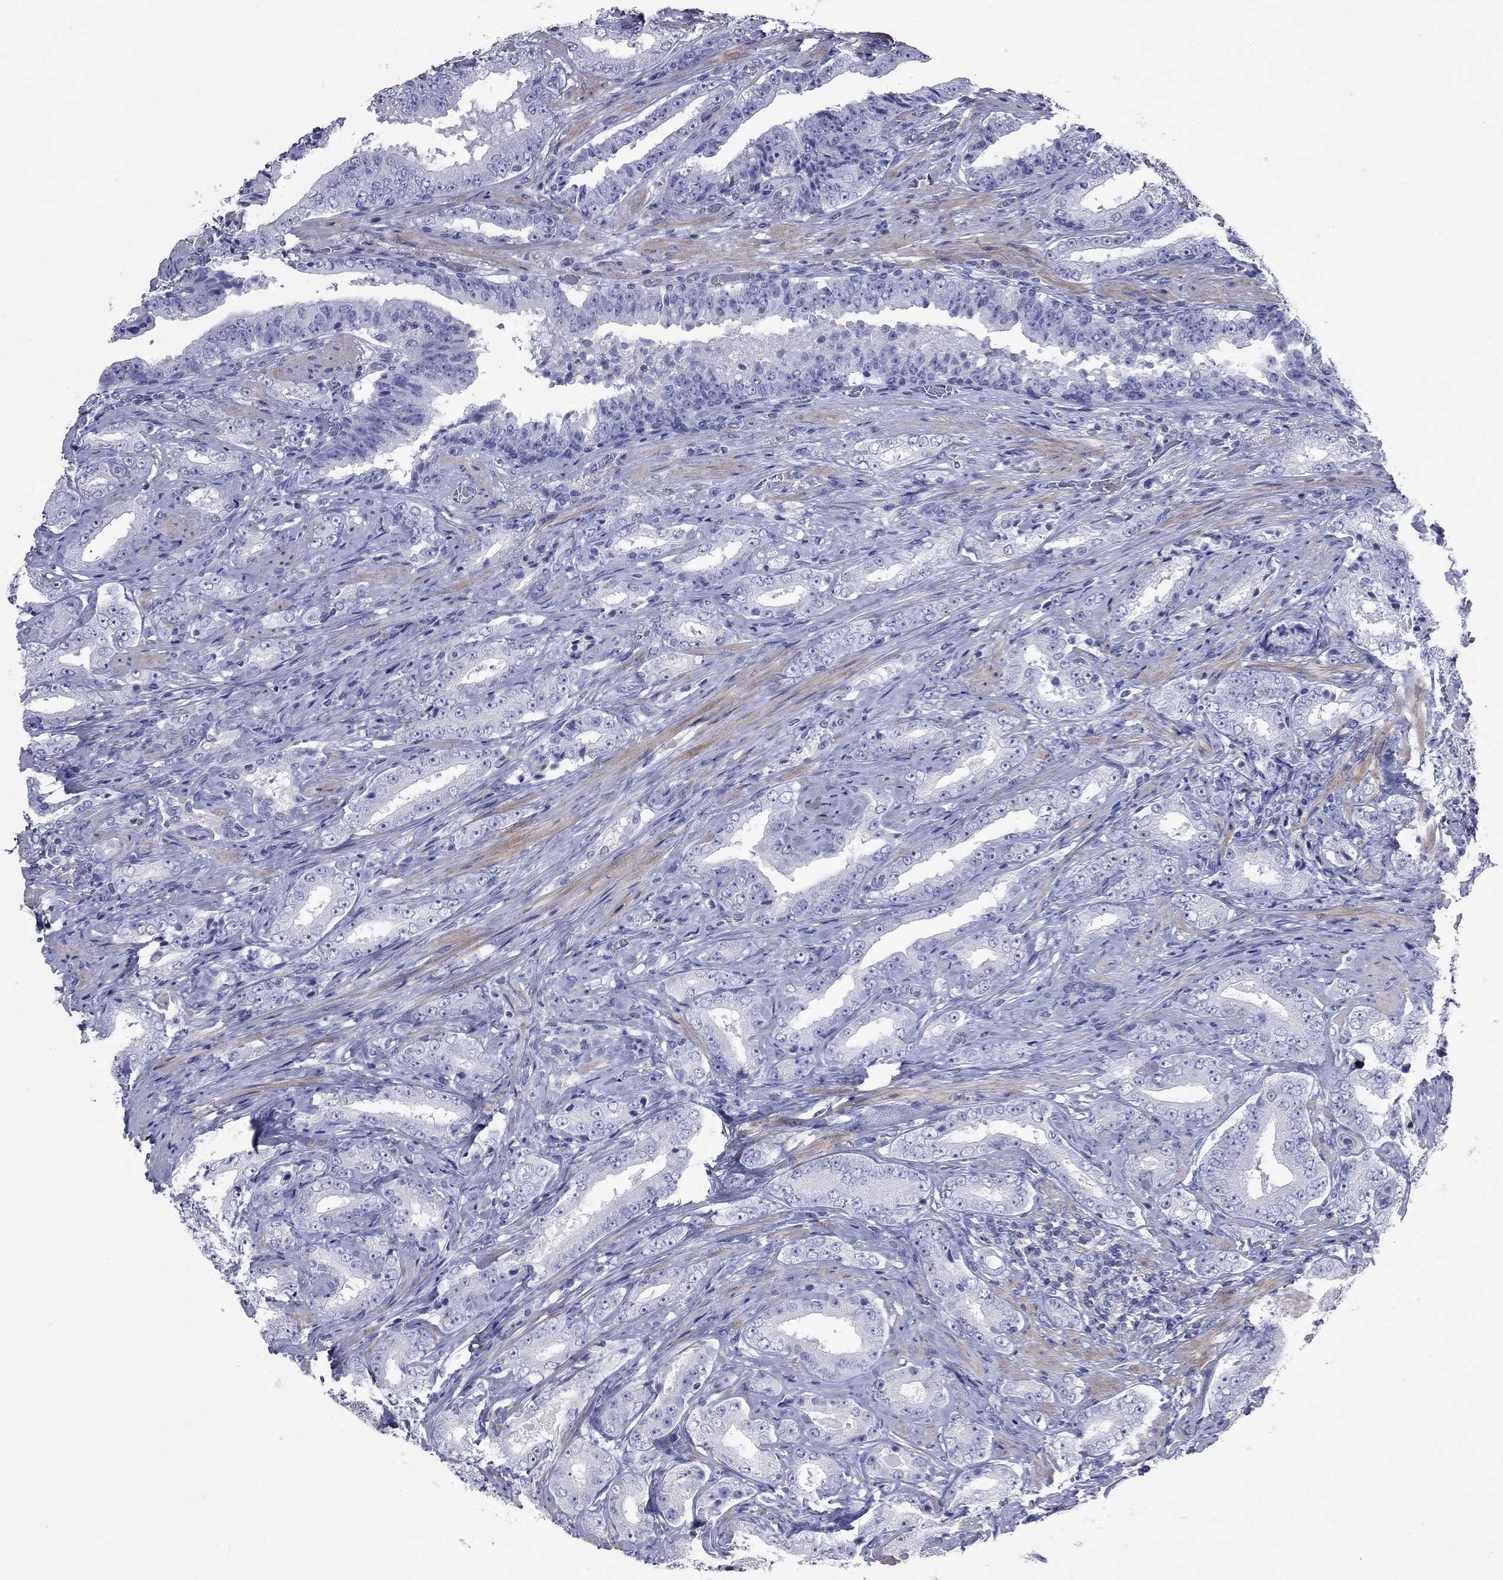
{"staining": {"intensity": "negative", "quantity": "none", "location": "none"}, "tissue": "prostate cancer", "cell_type": "Tumor cells", "image_type": "cancer", "snomed": [{"axis": "morphology", "description": "Adenocarcinoma, Low grade"}, {"axis": "topography", "description": "Prostate and seminal vesicle, NOS"}], "caption": "IHC image of prostate low-grade adenocarcinoma stained for a protein (brown), which exhibits no positivity in tumor cells. Brightfield microscopy of immunohistochemistry (IHC) stained with DAB (3,3'-diaminobenzidine) (brown) and hematoxylin (blue), captured at high magnification.", "gene": "ACTL7B", "patient": {"sex": "male", "age": 61}}